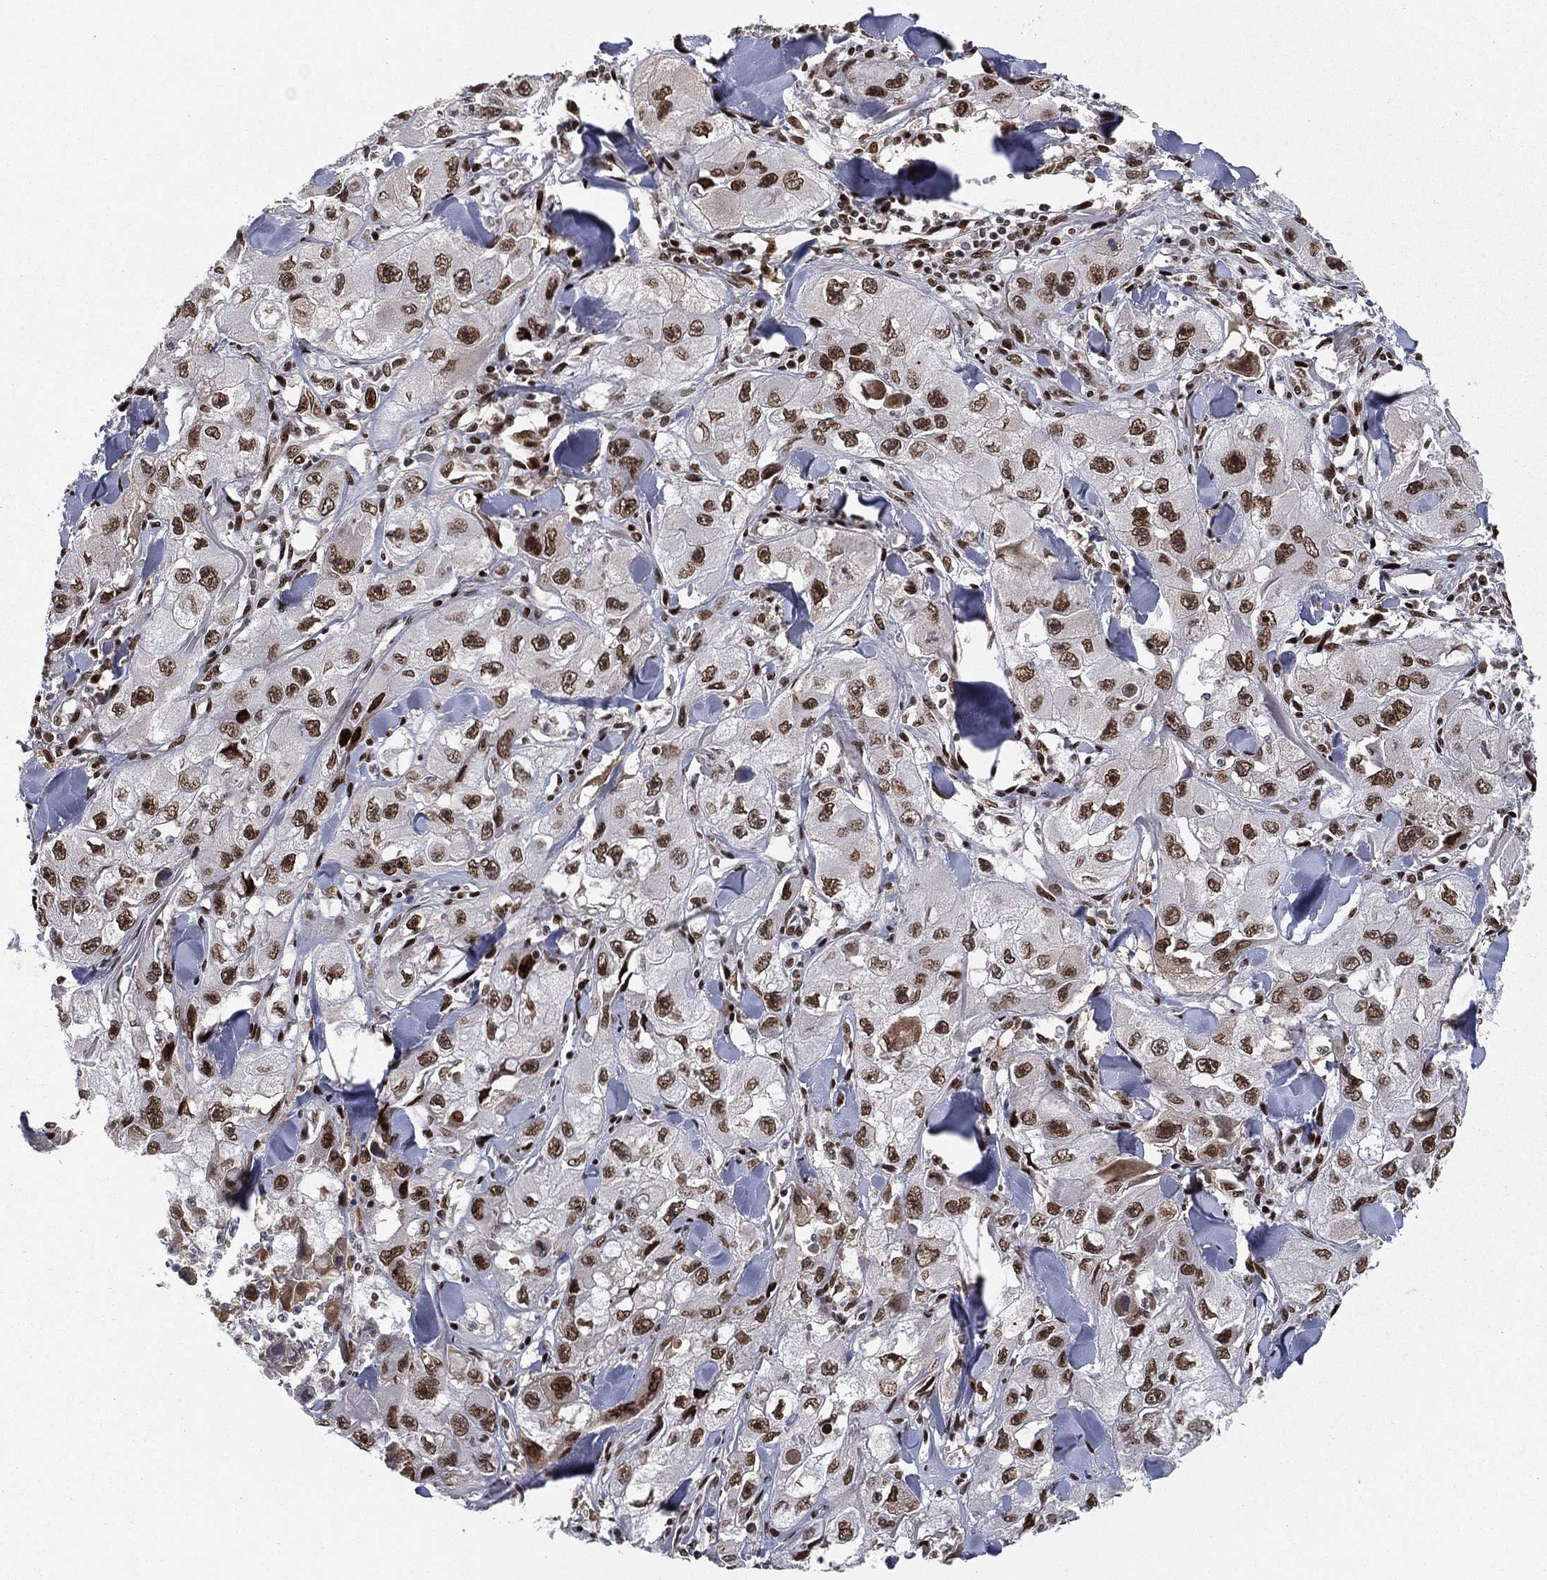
{"staining": {"intensity": "strong", "quantity": ">75%", "location": "nuclear"}, "tissue": "skin cancer", "cell_type": "Tumor cells", "image_type": "cancer", "snomed": [{"axis": "morphology", "description": "Squamous cell carcinoma, NOS"}, {"axis": "topography", "description": "Skin"}, {"axis": "topography", "description": "Subcutis"}], "caption": "A brown stain labels strong nuclear expression of a protein in human skin squamous cell carcinoma tumor cells.", "gene": "RTF1", "patient": {"sex": "male", "age": 73}}